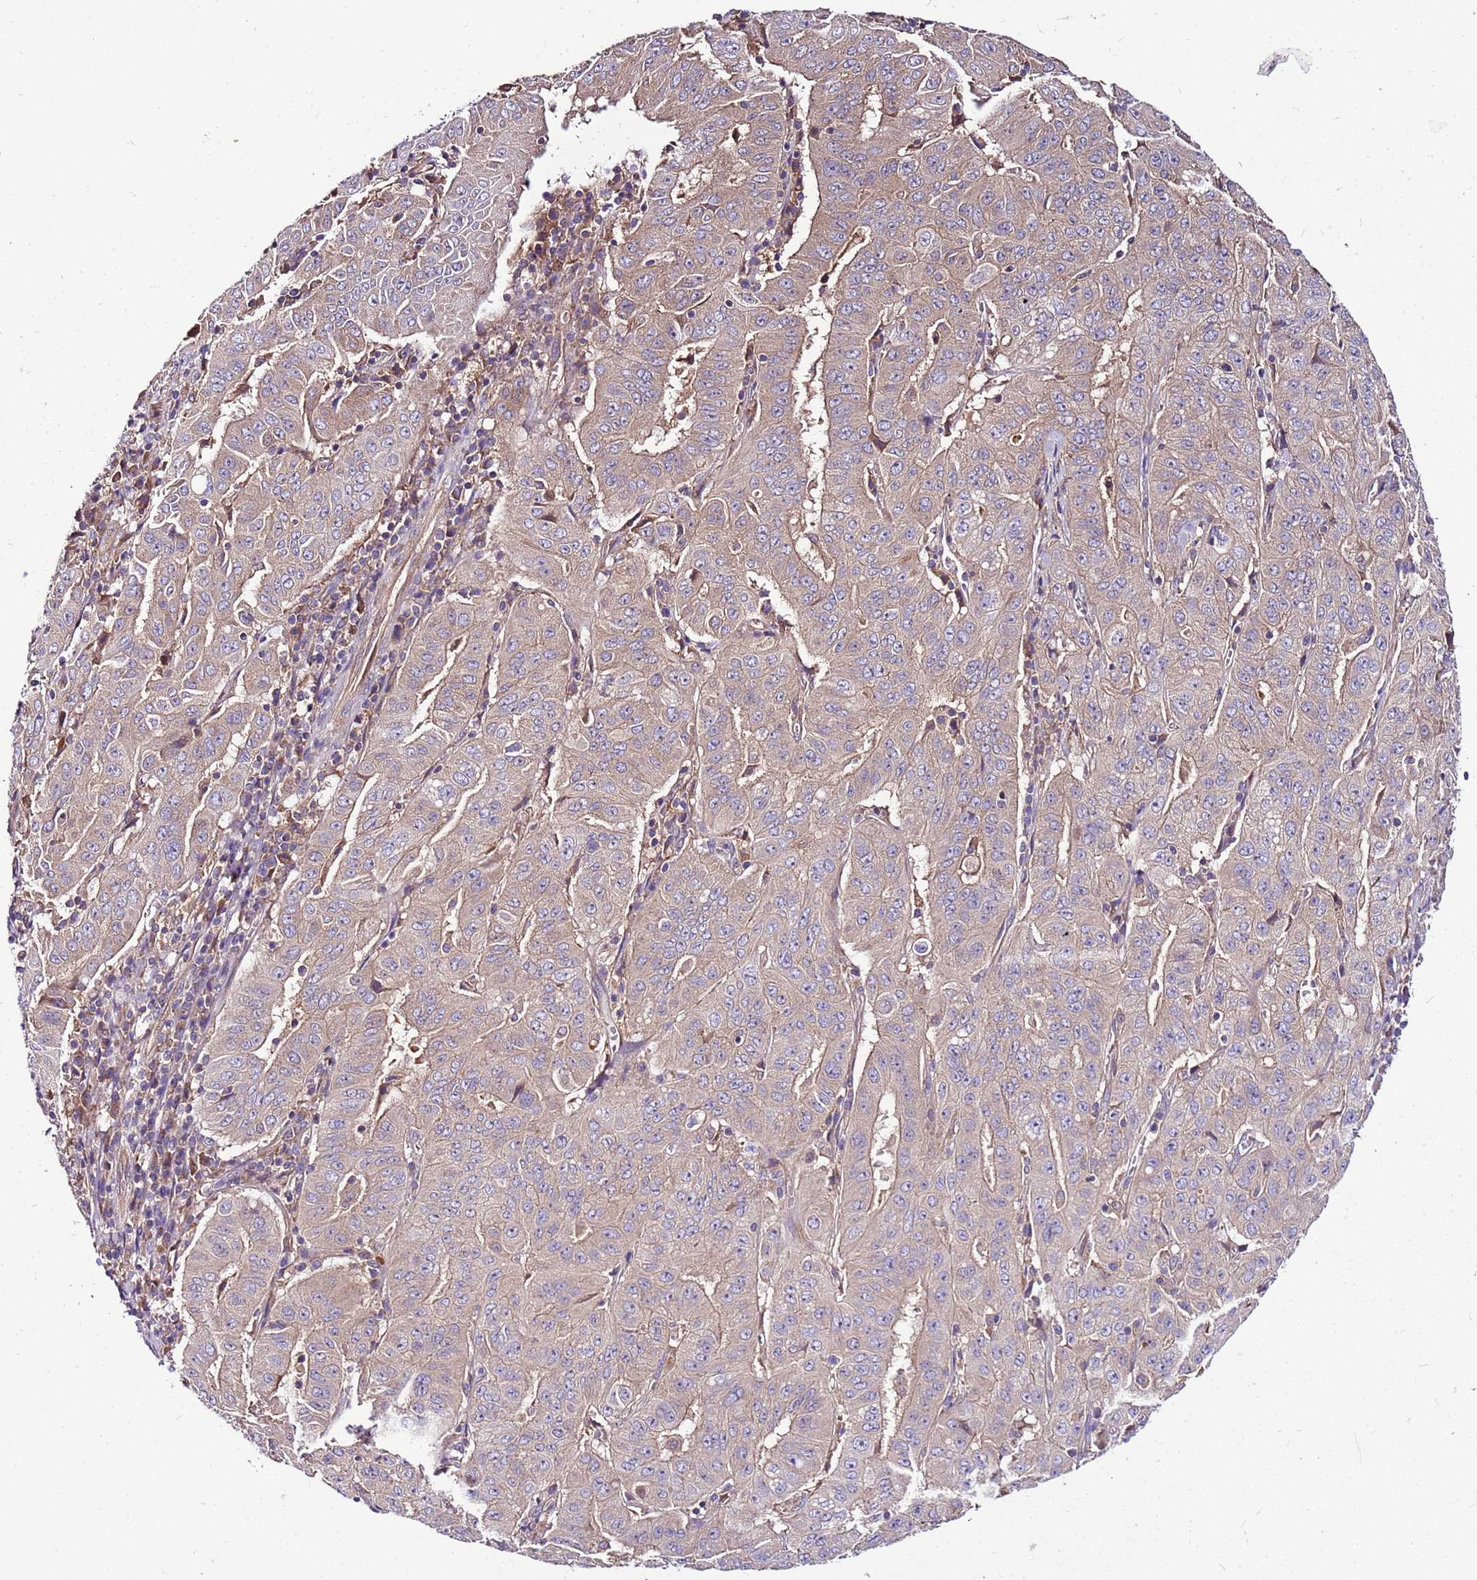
{"staining": {"intensity": "weak", "quantity": "25%-75%", "location": "cytoplasmic/membranous"}, "tissue": "pancreatic cancer", "cell_type": "Tumor cells", "image_type": "cancer", "snomed": [{"axis": "morphology", "description": "Adenocarcinoma, NOS"}, {"axis": "topography", "description": "Pancreas"}], "caption": "Immunohistochemistry image of pancreatic cancer stained for a protein (brown), which demonstrates low levels of weak cytoplasmic/membranous positivity in approximately 25%-75% of tumor cells.", "gene": "ATXN2L", "patient": {"sex": "male", "age": 63}}